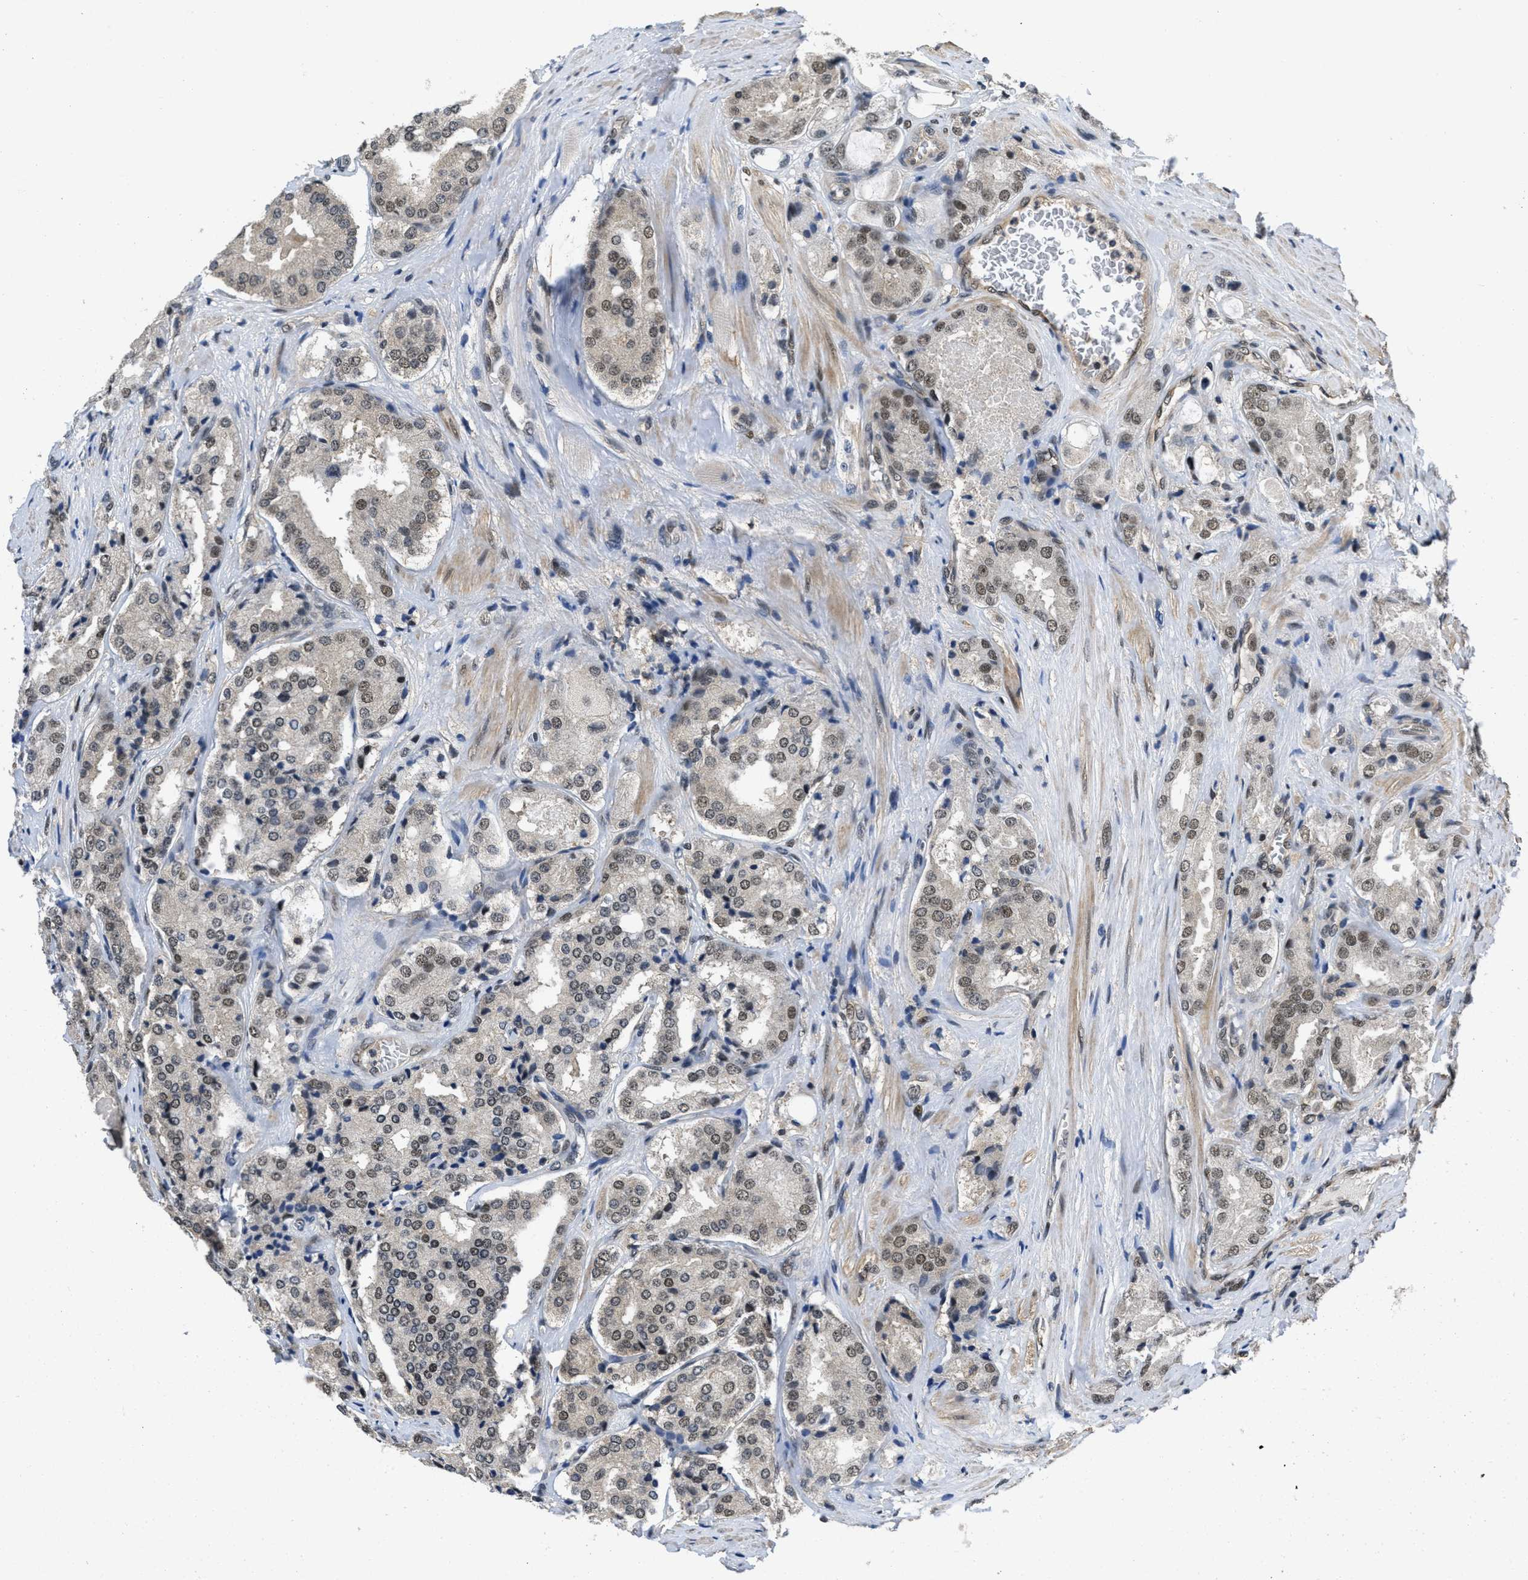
{"staining": {"intensity": "moderate", "quantity": ">75%", "location": "nuclear"}, "tissue": "prostate cancer", "cell_type": "Tumor cells", "image_type": "cancer", "snomed": [{"axis": "morphology", "description": "Adenocarcinoma, High grade"}, {"axis": "topography", "description": "Prostate"}], "caption": "Prostate cancer (adenocarcinoma (high-grade)) was stained to show a protein in brown. There is medium levels of moderate nuclear expression in approximately >75% of tumor cells. (DAB IHC, brown staining for protein, blue staining for nuclei).", "gene": "CUL4B", "patient": {"sex": "male", "age": 65}}